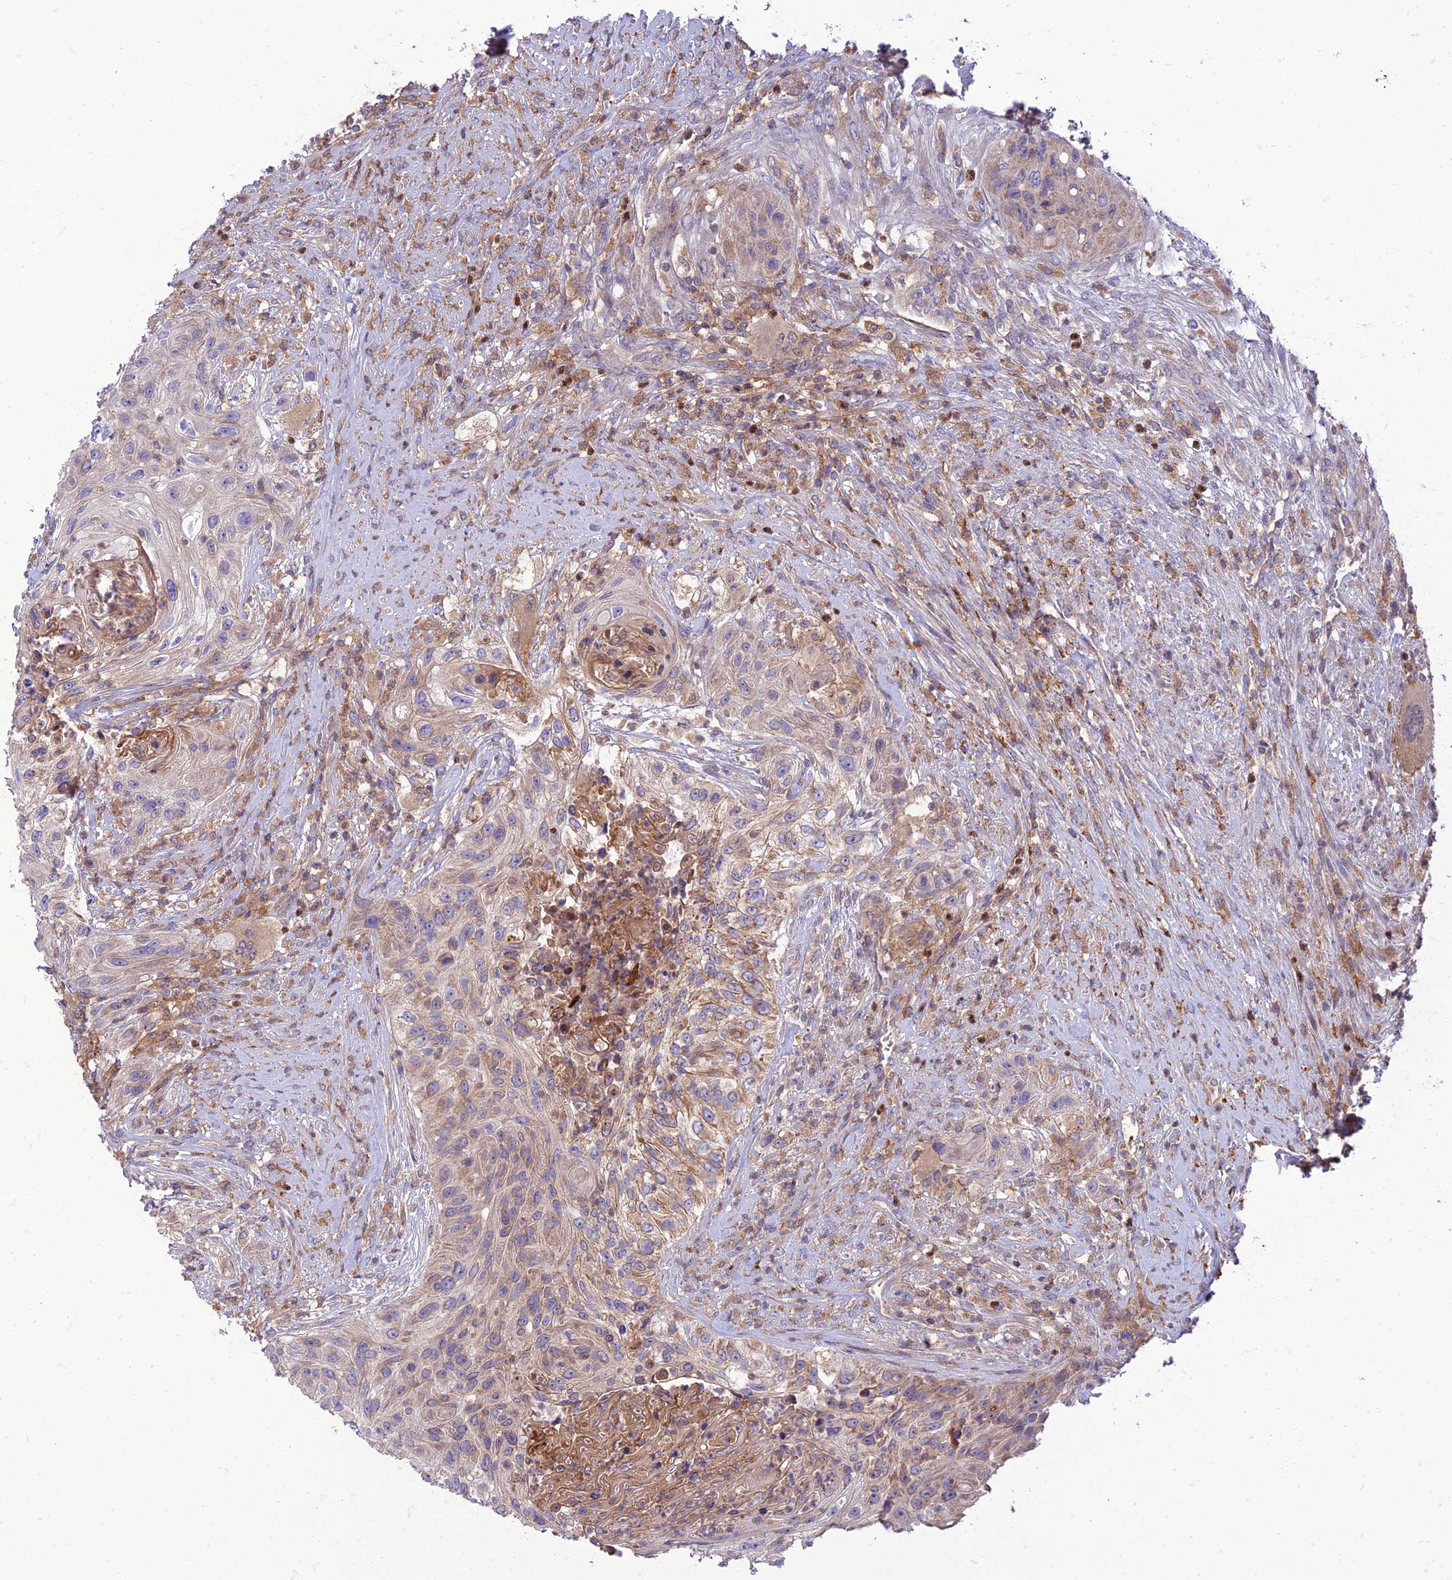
{"staining": {"intensity": "moderate", "quantity": "25%-75%", "location": "cytoplasmic/membranous"}, "tissue": "urothelial cancer", "cell_type": "Tumor cells", "image_type": "cancer", "snomed": [{"axis": "morphology", "description": "Urothelial carcinoma, High grade"}, {"axis": "topography", "description": "Urinary bladder"}], "caption": "Immunohistochemical staining of human urothelial cancer reveals medium levels of moderate cytoplasmic/membranous positivity in about 25%-75% of tumor cells. Using DAB (brown) and hematoxylin (blue) stains, captured at high magnification using brightfield microscopy.", "gene": "IRAK3", "patient": {"sex": "female", "age": 60}}